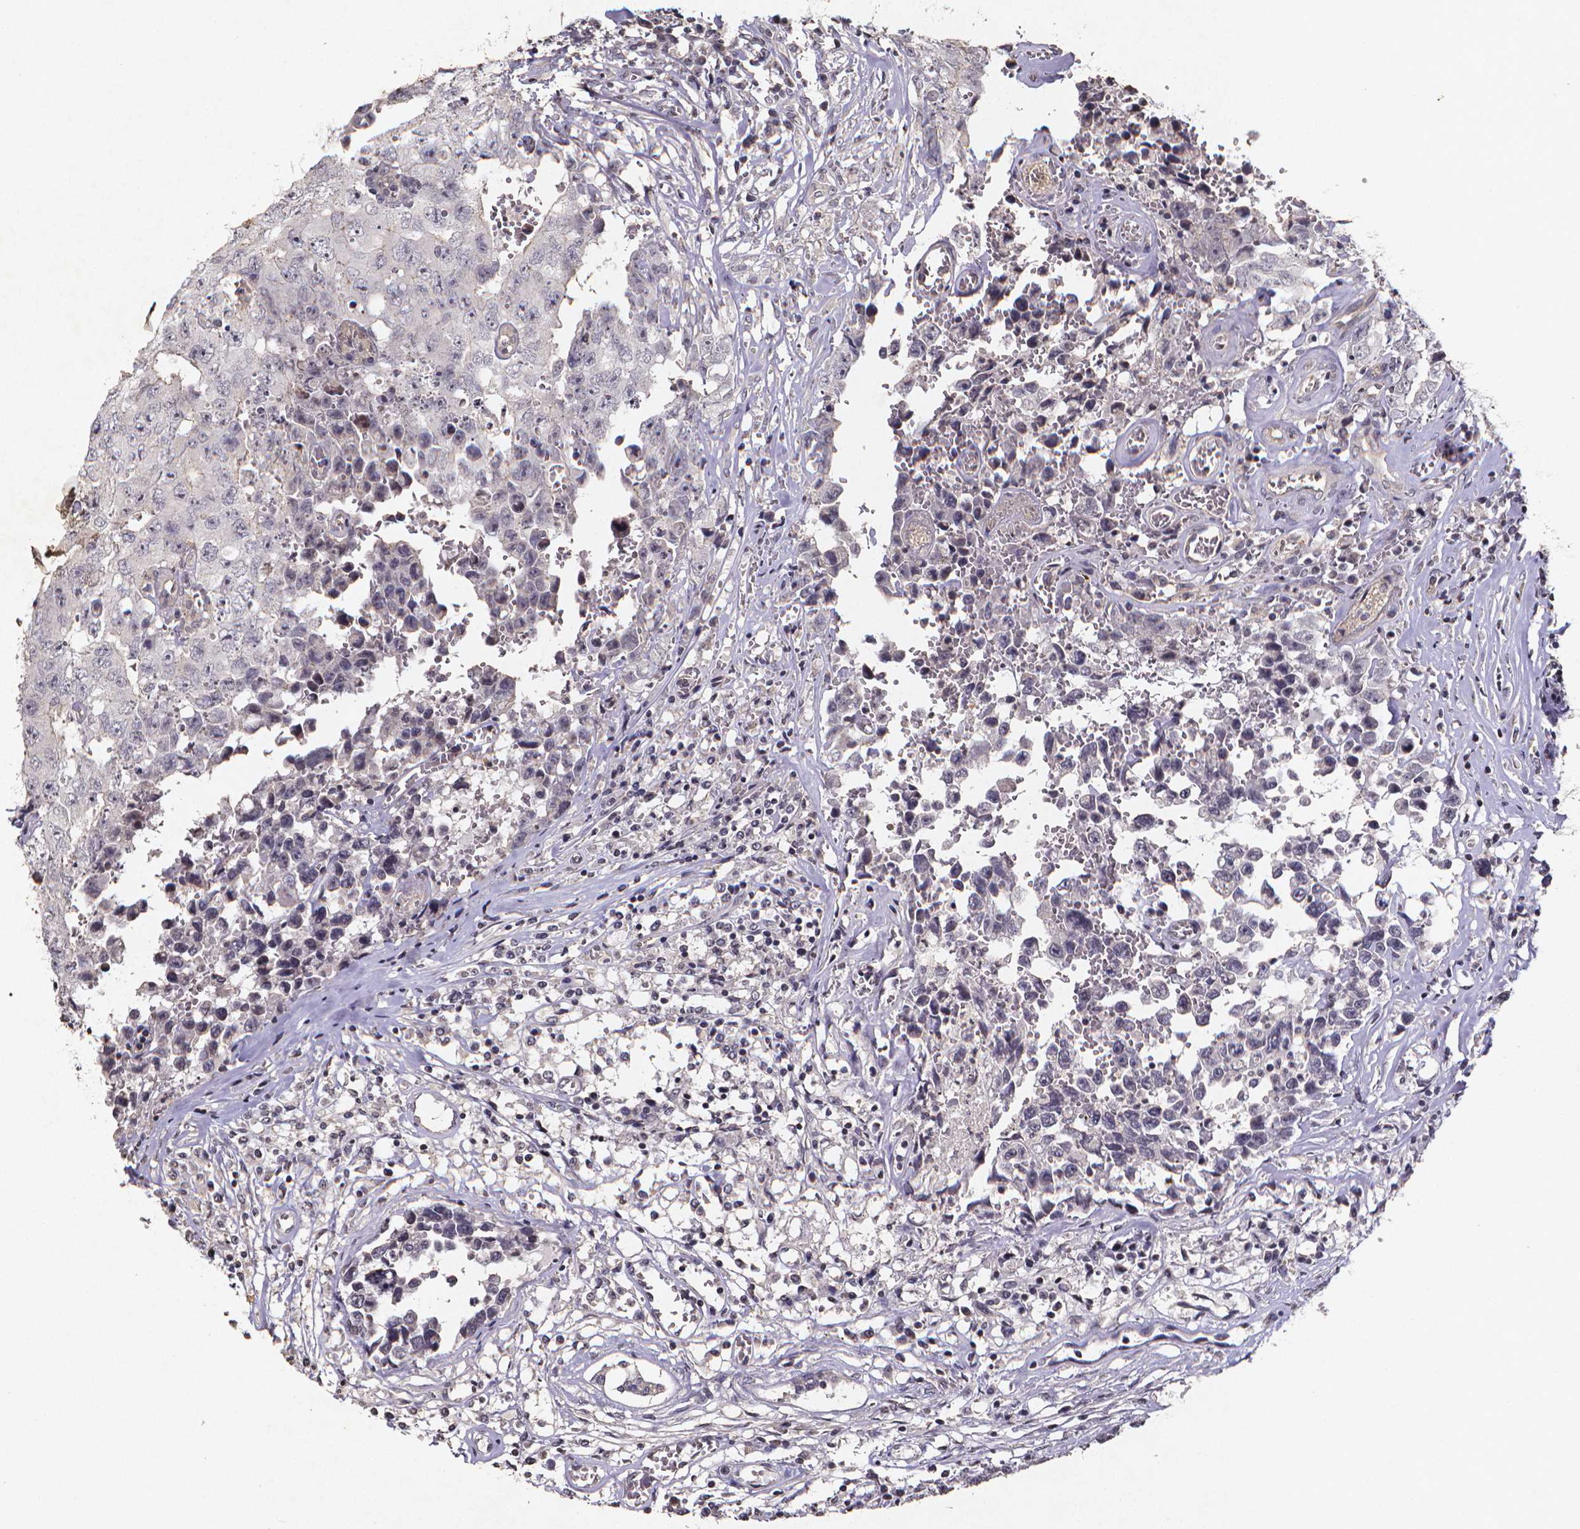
{"staining": {"intensity": "negative", "quantity": "none", "location": "none"}, "tissue": "testis cancer", "cell_type": "Tumor cells", "image_type": "cancer", "snomed": [{"axis": "morphology", "description": "Carcinoma, Embryonal, NOS"}, {"axis": "topography", "description": "Testis"}], "caption": "IHC of human embryonal carcinoma (testis) exhibits no expression in tumor cells.", "gene": "TP73", "patient": {"sex": "male", "age": 36}}